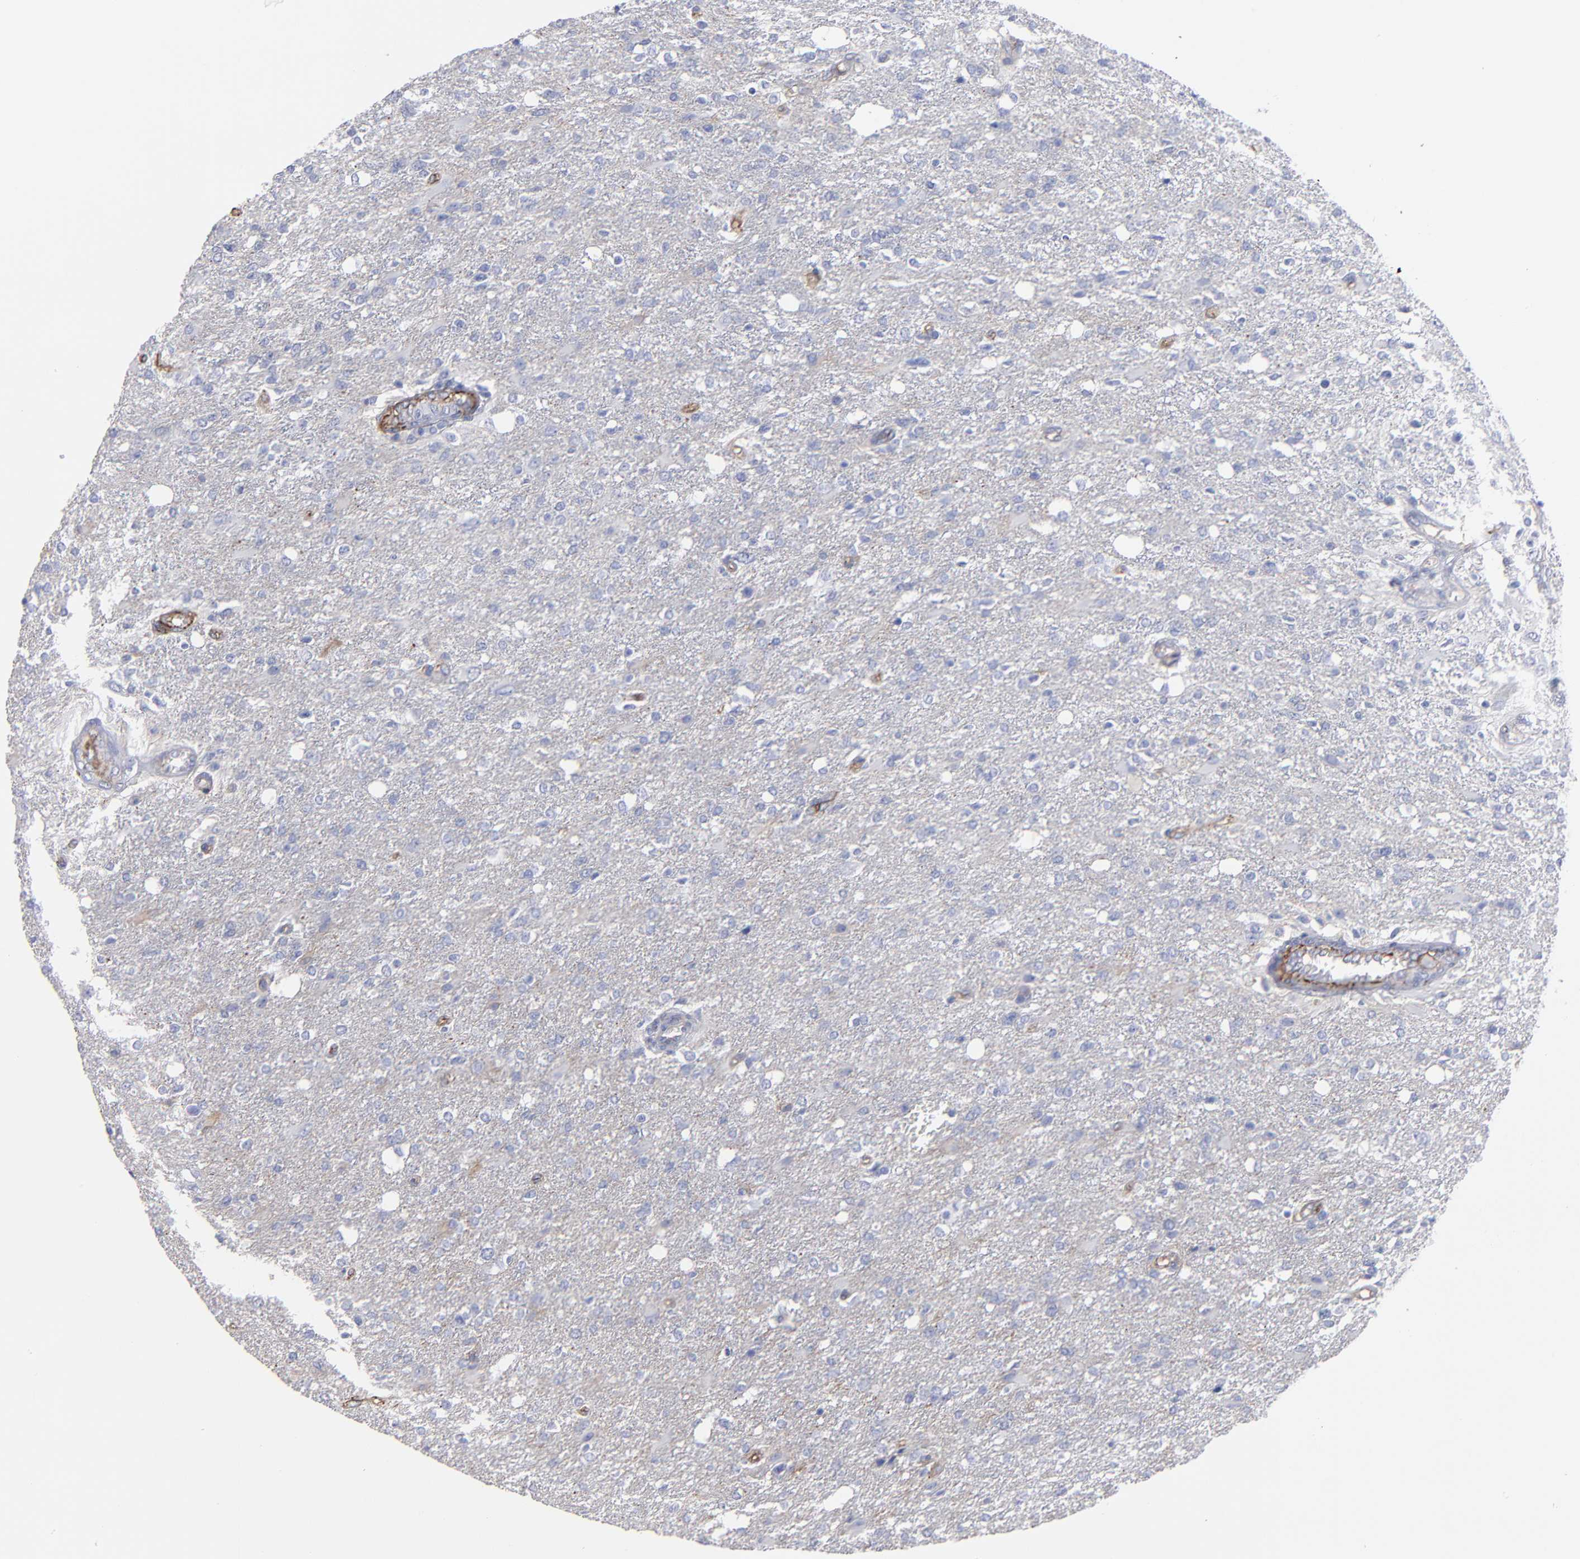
{"staining": {"intensity": "negative", "quantity": "none", "location": "none"}, "tissue": "glioma", "cell_type": "Tumor cells", "image_type": "cancer", "snomed": [{"axis": "morphology", "description": "Glioma, malignant, High grade"}, {"axis": "topography", "description": "Cerebral cortex"}], "caption": "Immunohistochemistry (IHC) photomicrograph of neoplastic tissue: human malignant high-grade glioma stained with DAB (3,3'-diaminobenzidine) shows no significant protein positivity in tumor cells.", "gene": "TM4SF1", "patient": {"sex": "male", "age": 76}}